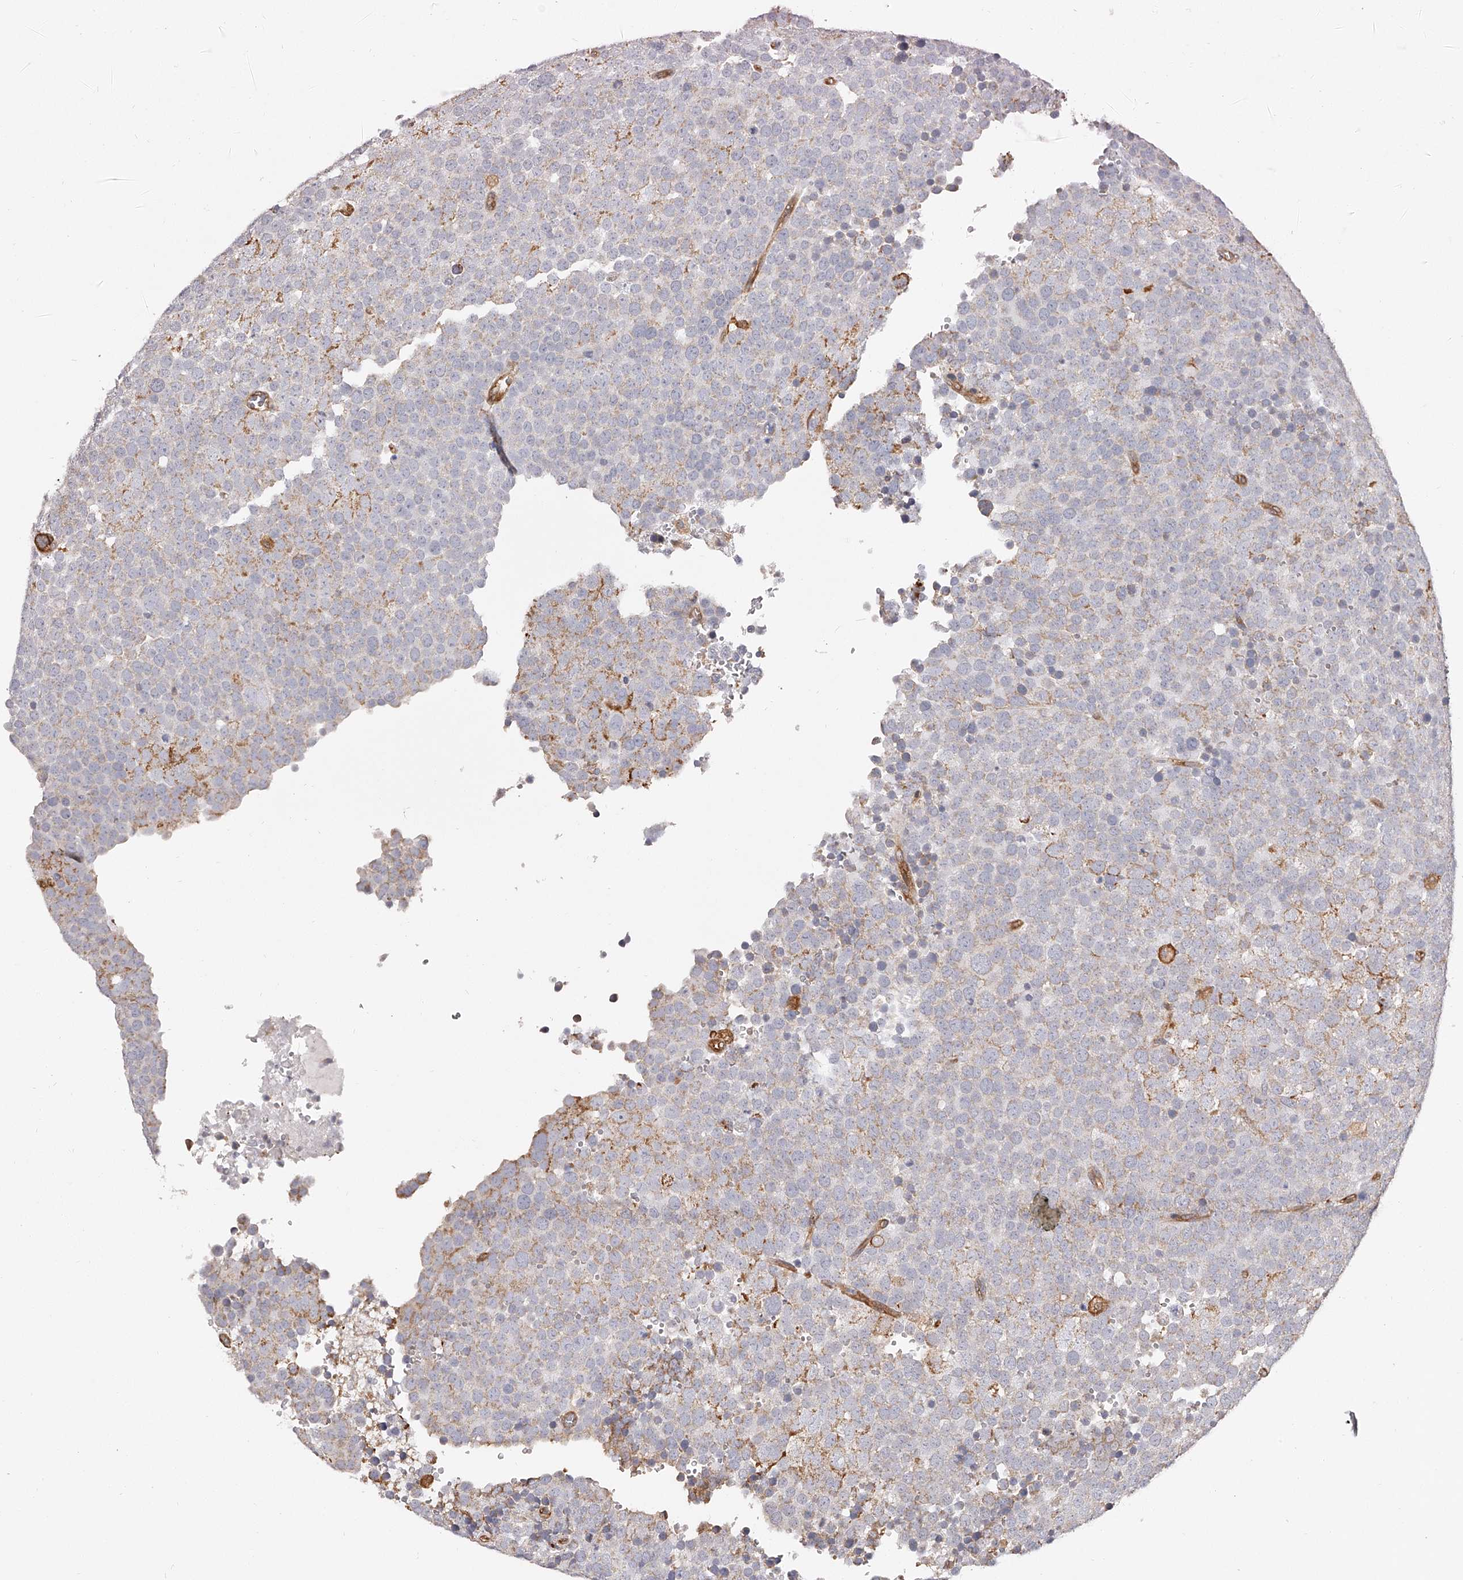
{"staining": {"intensity": "weak", "quantity": "25%-75%", "location": "cytoplasmic/membranous"}, "tissue": "testis cancer", "cell_type": "Tumor cells", "image_type": "cancer", "snomed": [{"axis": "morphology", "description": "Seminoma, NOS"}, {"axis": "topography", "description": "Testis"}], "caption": "High-power microscopy captured an IHC image of seminoma (testis), revealing weak cytoplasmic/membranous expression in approximately 25%-75% of tumor cells. (DAB IHC with brightfield microscopy, high magnification).", "gene": "LAP3", "patient": {"sex": "male", "age": 71}}